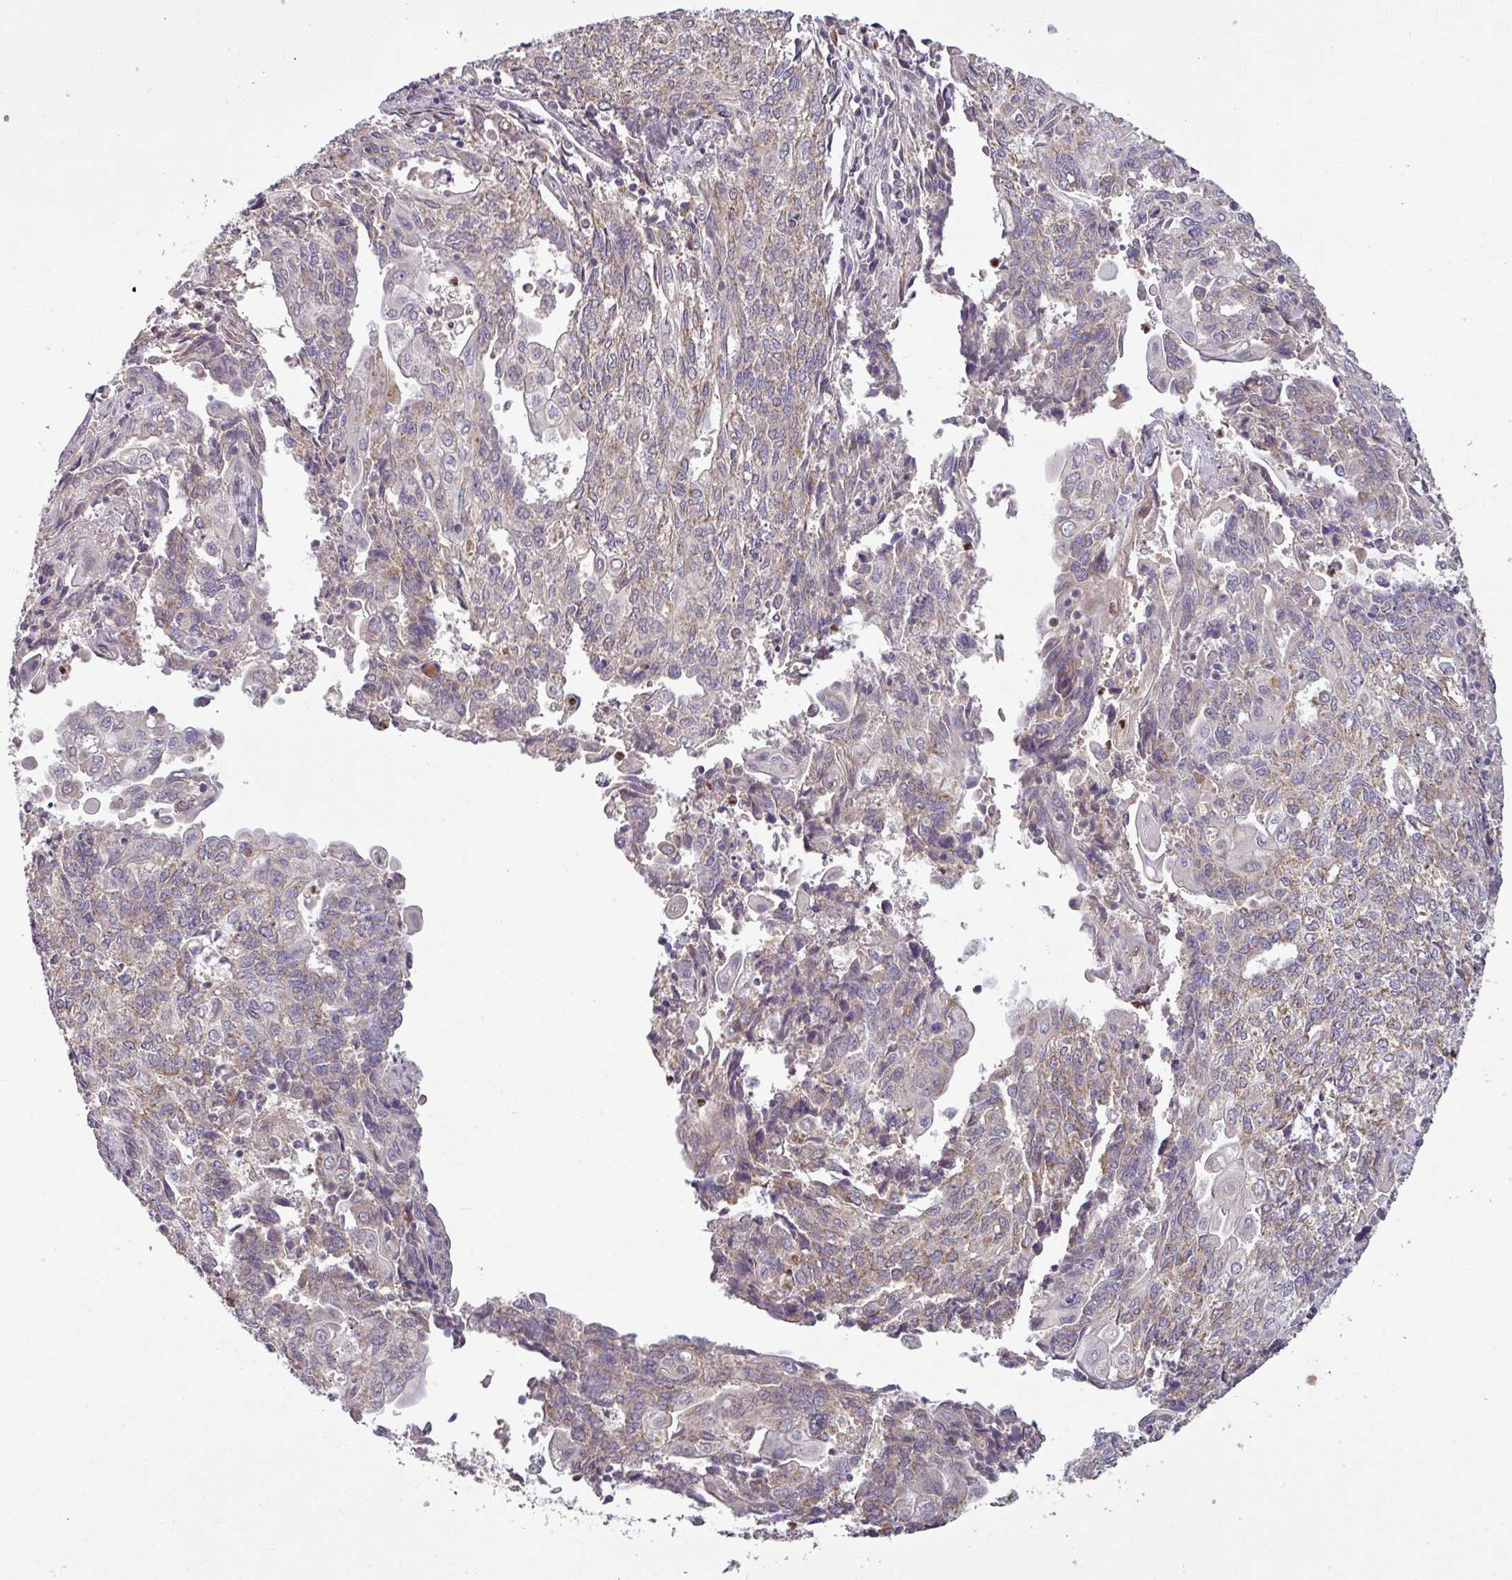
{"staining": {"intensity": "negative", "quantity": "none", "location": "none"}, "tissue": "endometrial cancer", "cell_type": "Tumor cells", "image_type": "cancer", "snomed": [{"axis": "morphology", "description": "Adenocarcinoma, NOS"}, {"axis": "topography", "description": "Endometrium"}], "caption": "Endometrial adenocarcinoma was stained to show a protein in brown. There is no significant expression in tumor cells.", "gene": "PAPLN", "patient": {"sex": "female", "age": 54}}